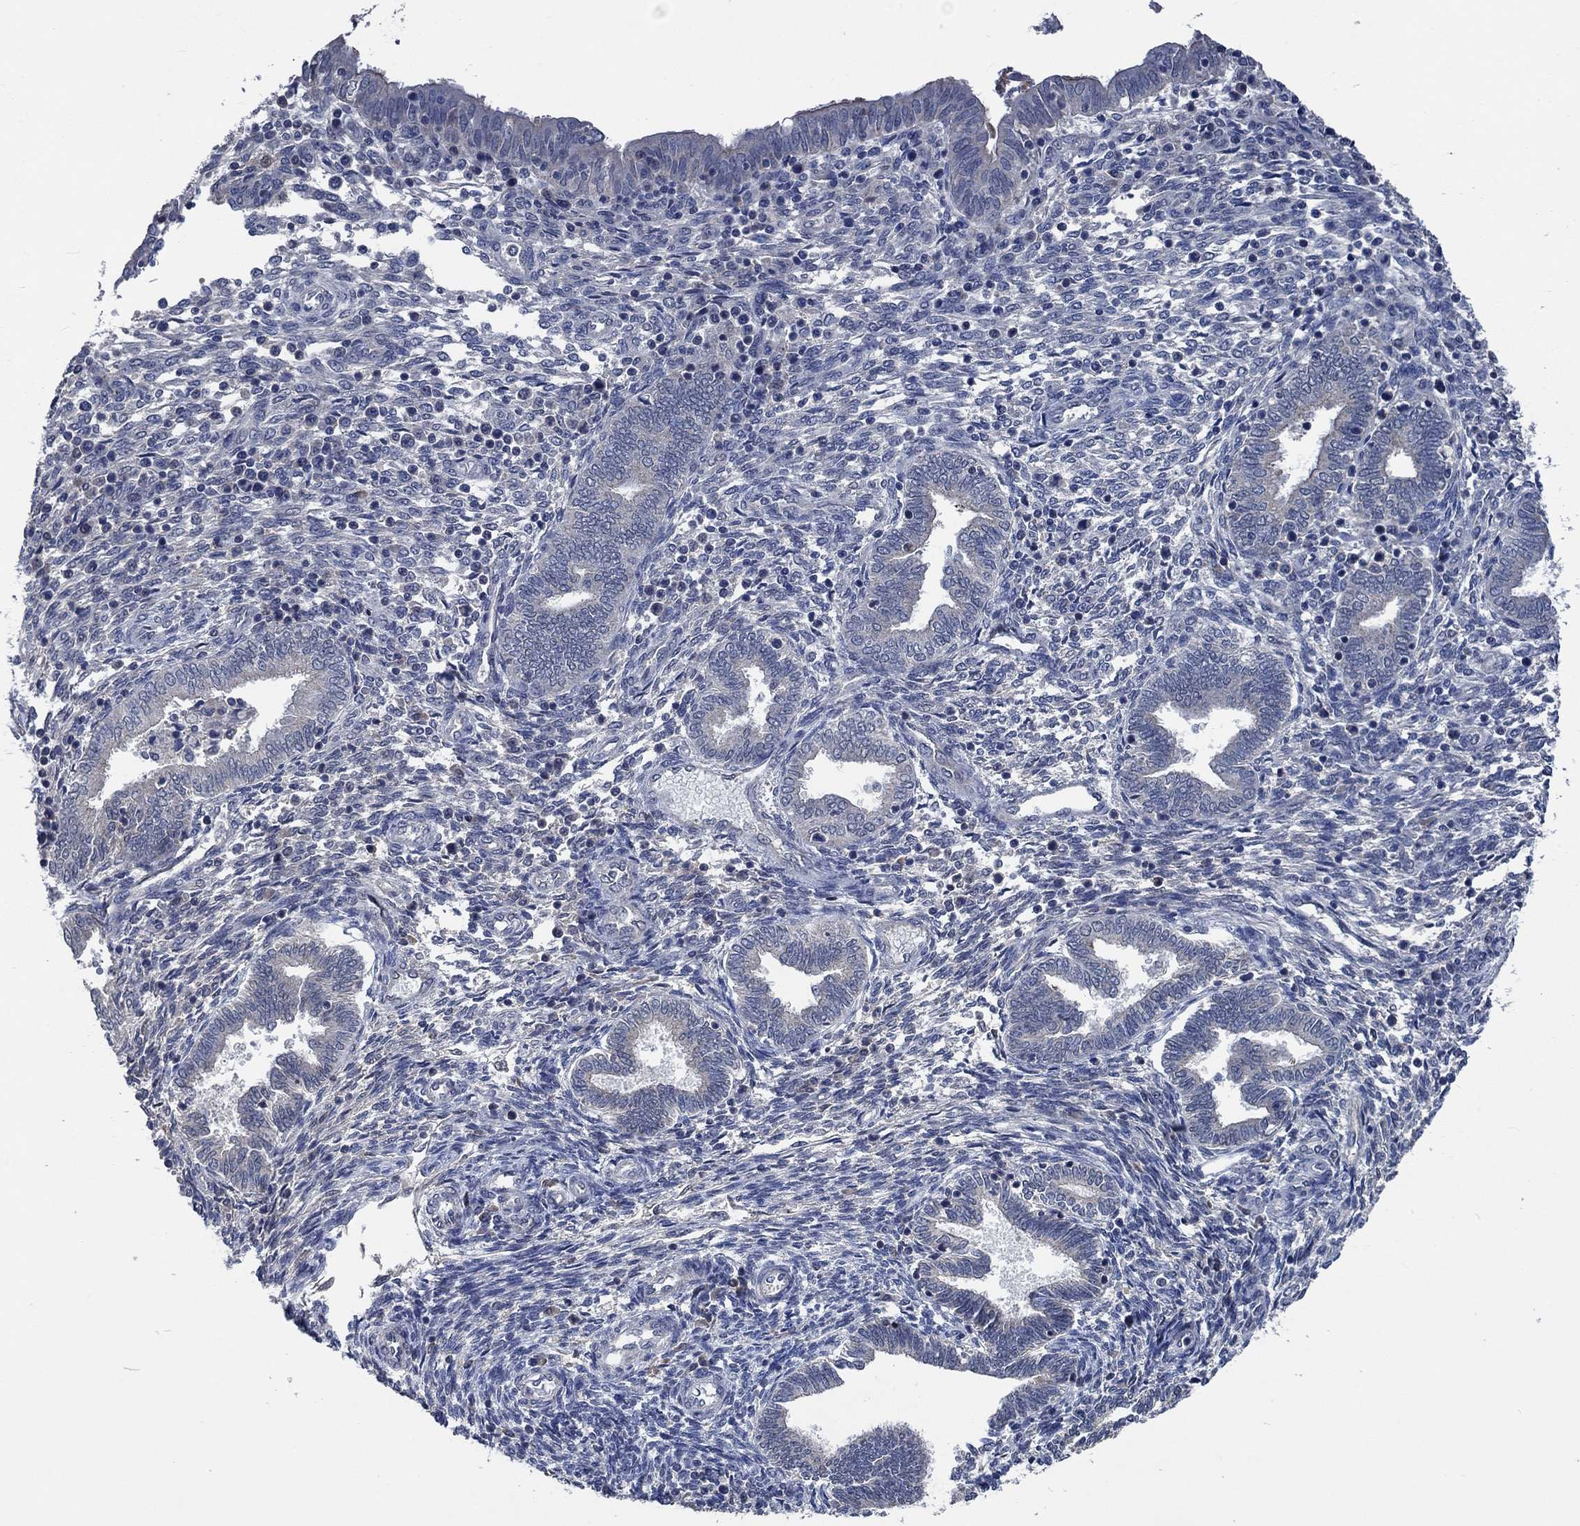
{"staining": {"intensity": "negative", "quantity": "none", "location": "none"}, "tissue": "endometrium", "cell_type": "Cells in endometrial stroma", "image_type": "normal", "snomed": [{"axis": "morphology", "description": "Normal tissue, NOS"}, {"axis": "topography", "description": "Endometrium"}], "caption": "IHC of normal endometrium displays no positivity in cells in endometrial stroma.", "gene": "OBSCN", "patient": {"sex": "female", "age": 42}}